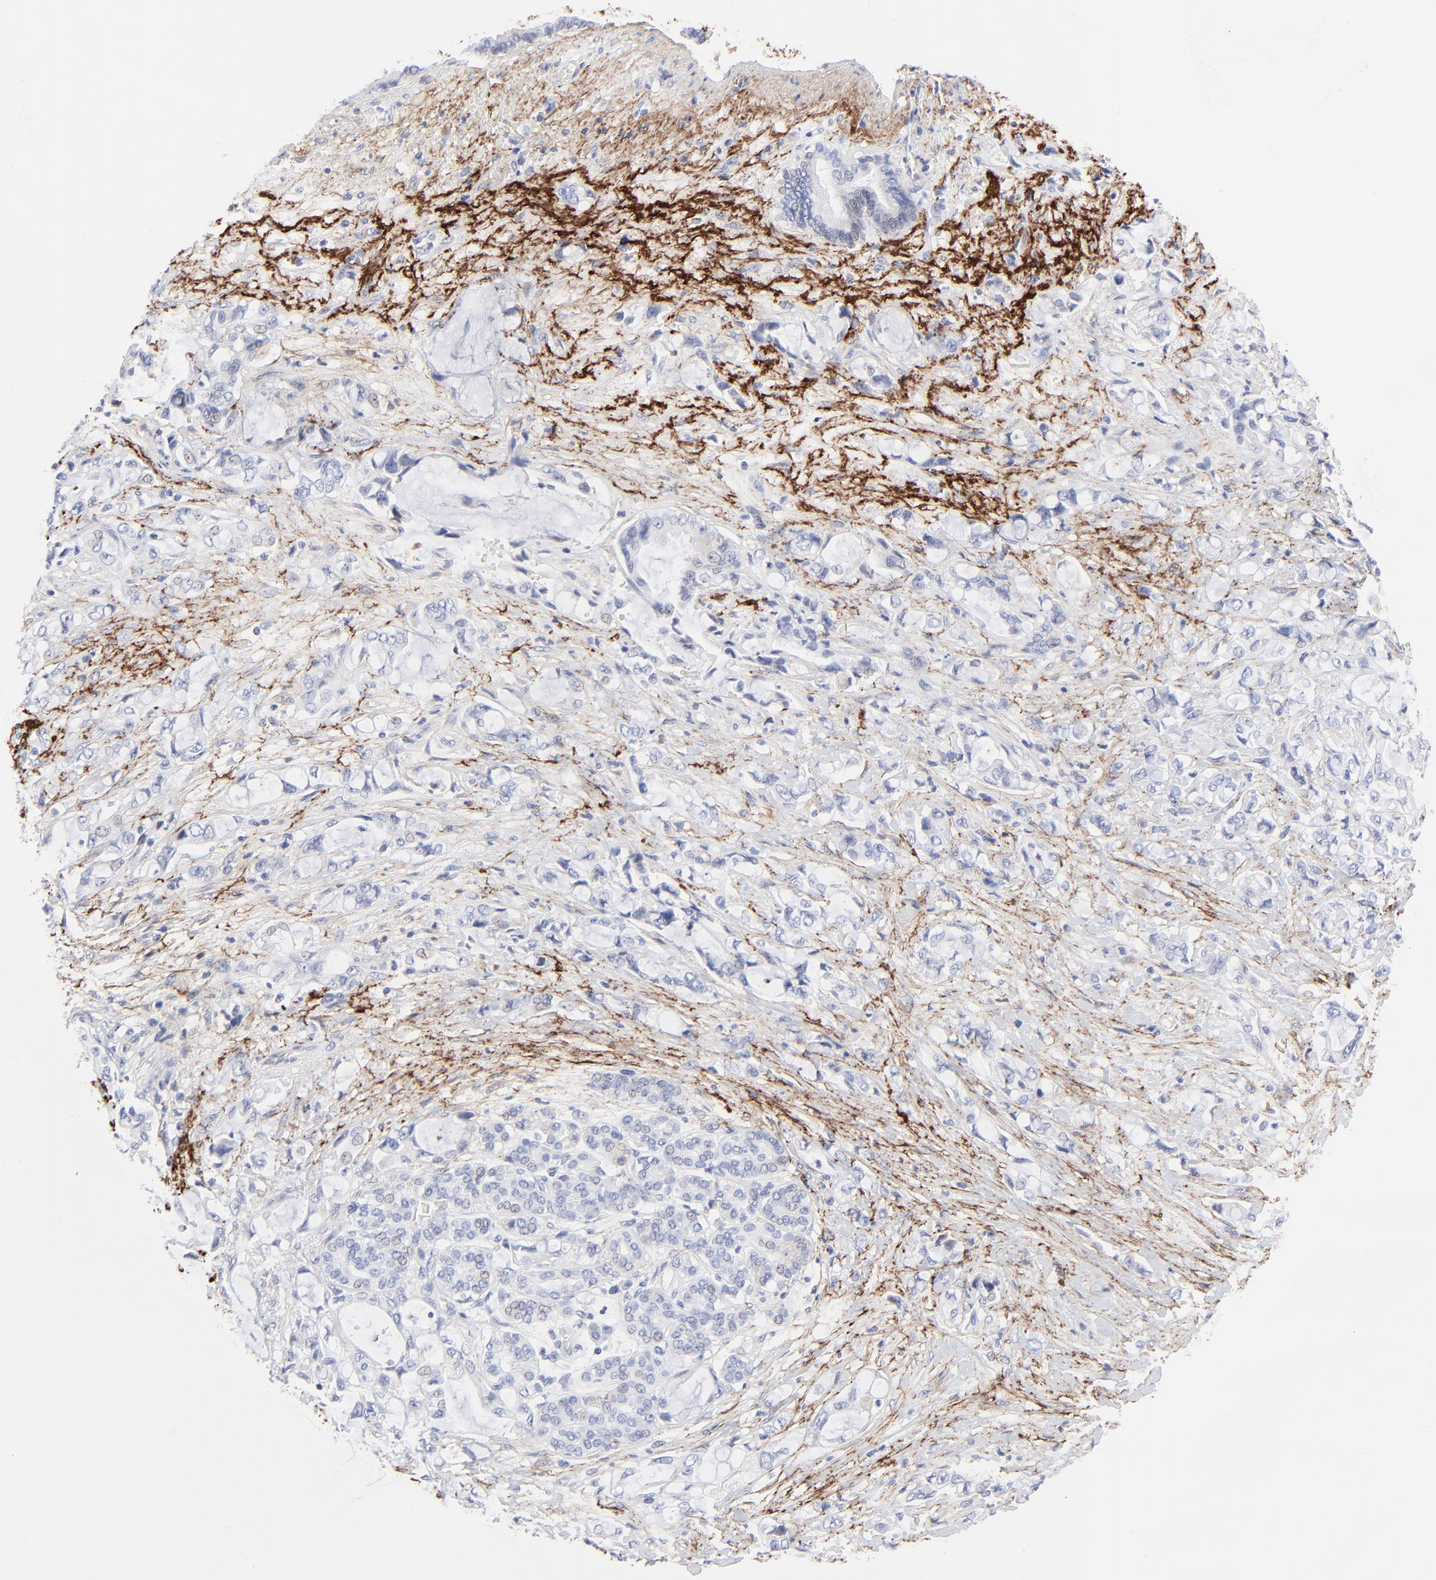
{"staining": {"intensity": "negative", "quantity": "none", "location": "none"}, "tissue": "pancreatic cancer", "cell_type": "Tumor cells", "image_type": "cancer", "snomed": [{"axis": "morphology", "description": "Adenocarcinoma, NOS"}, {"axis": "topography", "description": "Pancreas"}], "caption": "Immunohistochemistry of pancreatic adenocarcinoma reveals no expression in tumor cells.", "gene": "FBLN2", "patient": {"sex": "female", "age": 70}}